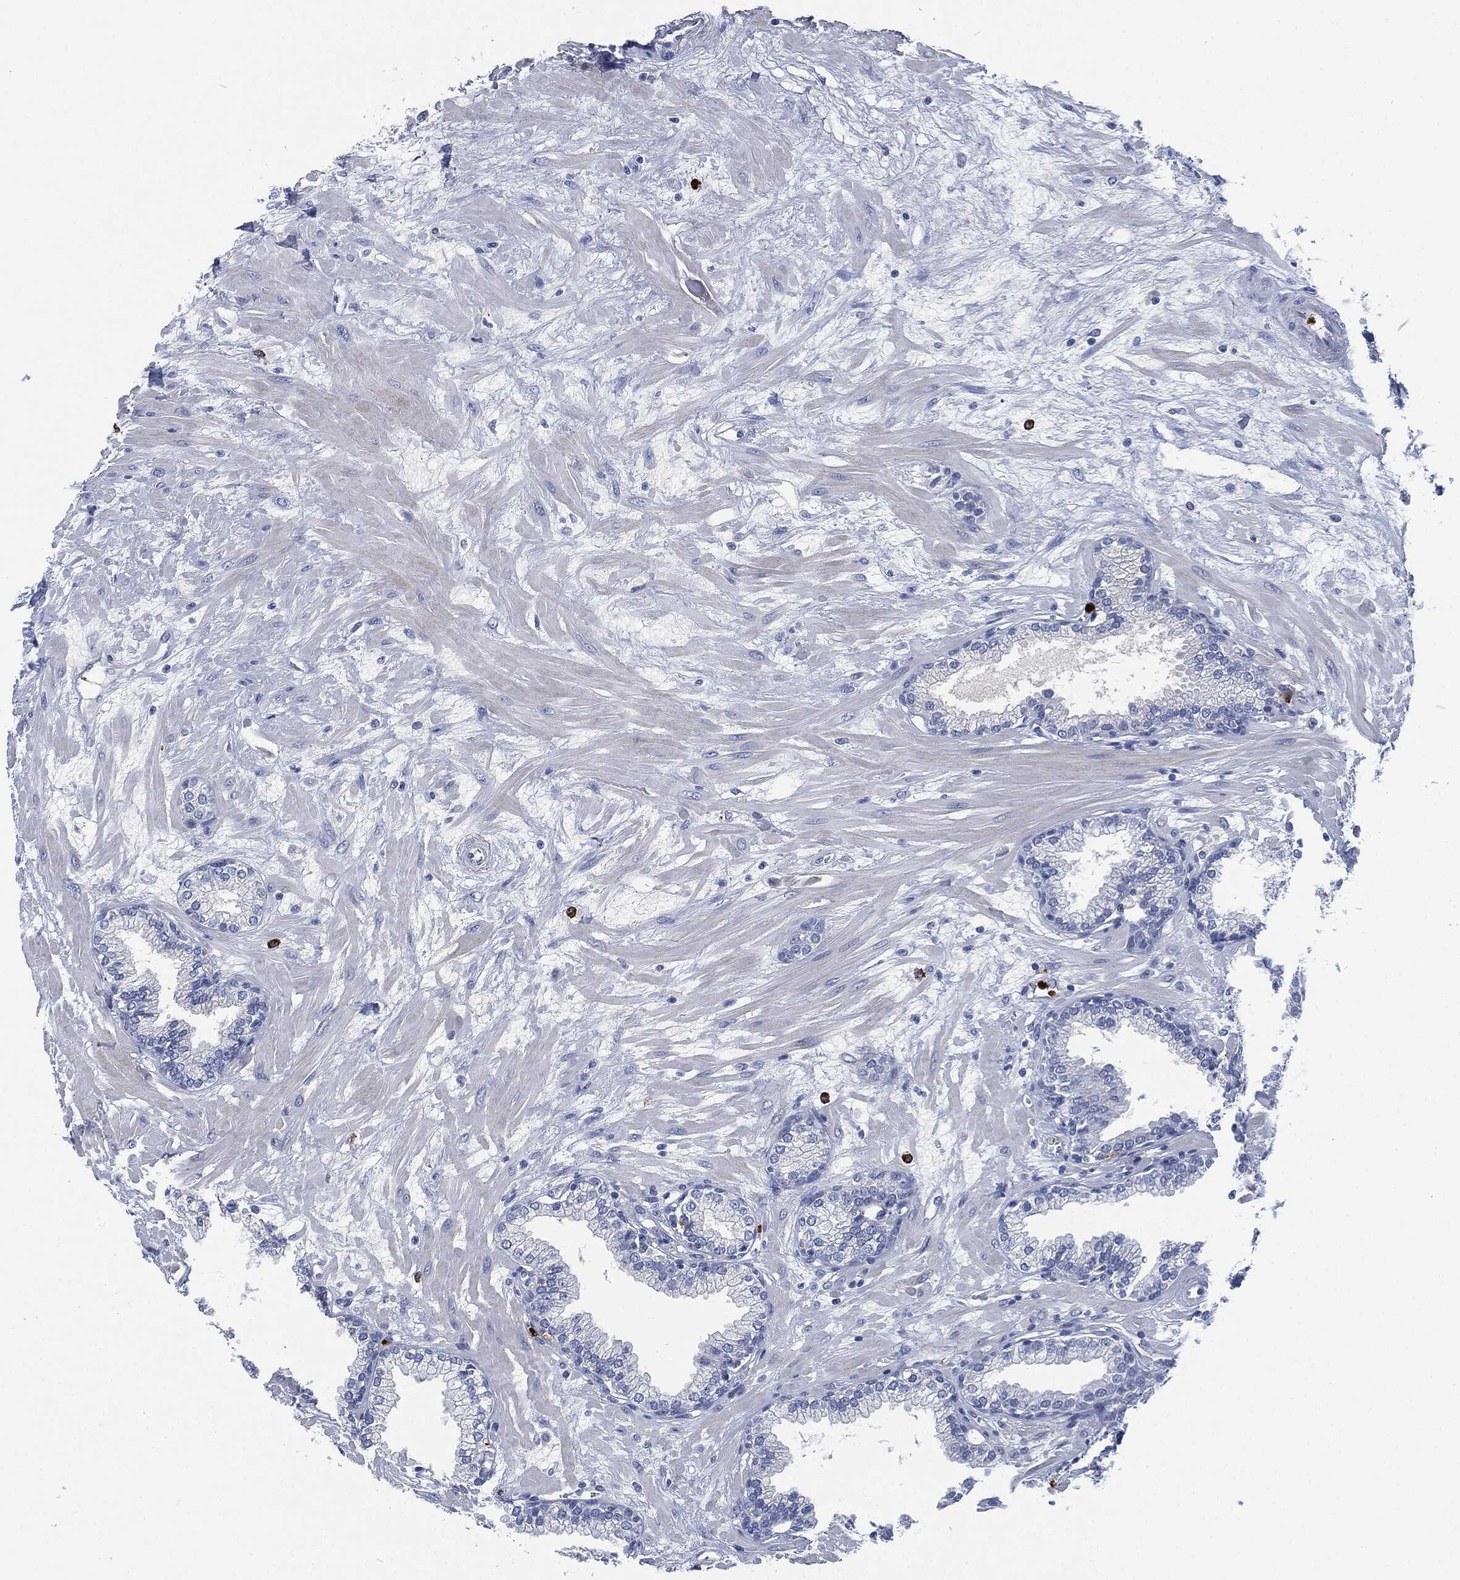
{"staining": {"intensity": "negative", "quantity": "none", "location": "none"}, "tissue": "prostate", "cell_type": "Glandular cells", "image_type": "normal", "snomed": [{"axis": "morphology", "description": "Normal tissue, NOS"}, {"axis": "topography", "description": "Prostate"}], "caption": "Immunohistochemical staining of benign prostate demonstrates no significant staining in glandular cells. The staining was performed using DAB to visualize the protein expression in brown, while the nuclei were stained in blue with hematoxylin (Magnification: 20x).", "gene": "MPO", "patient": {"sex": "male", "age": 64}}